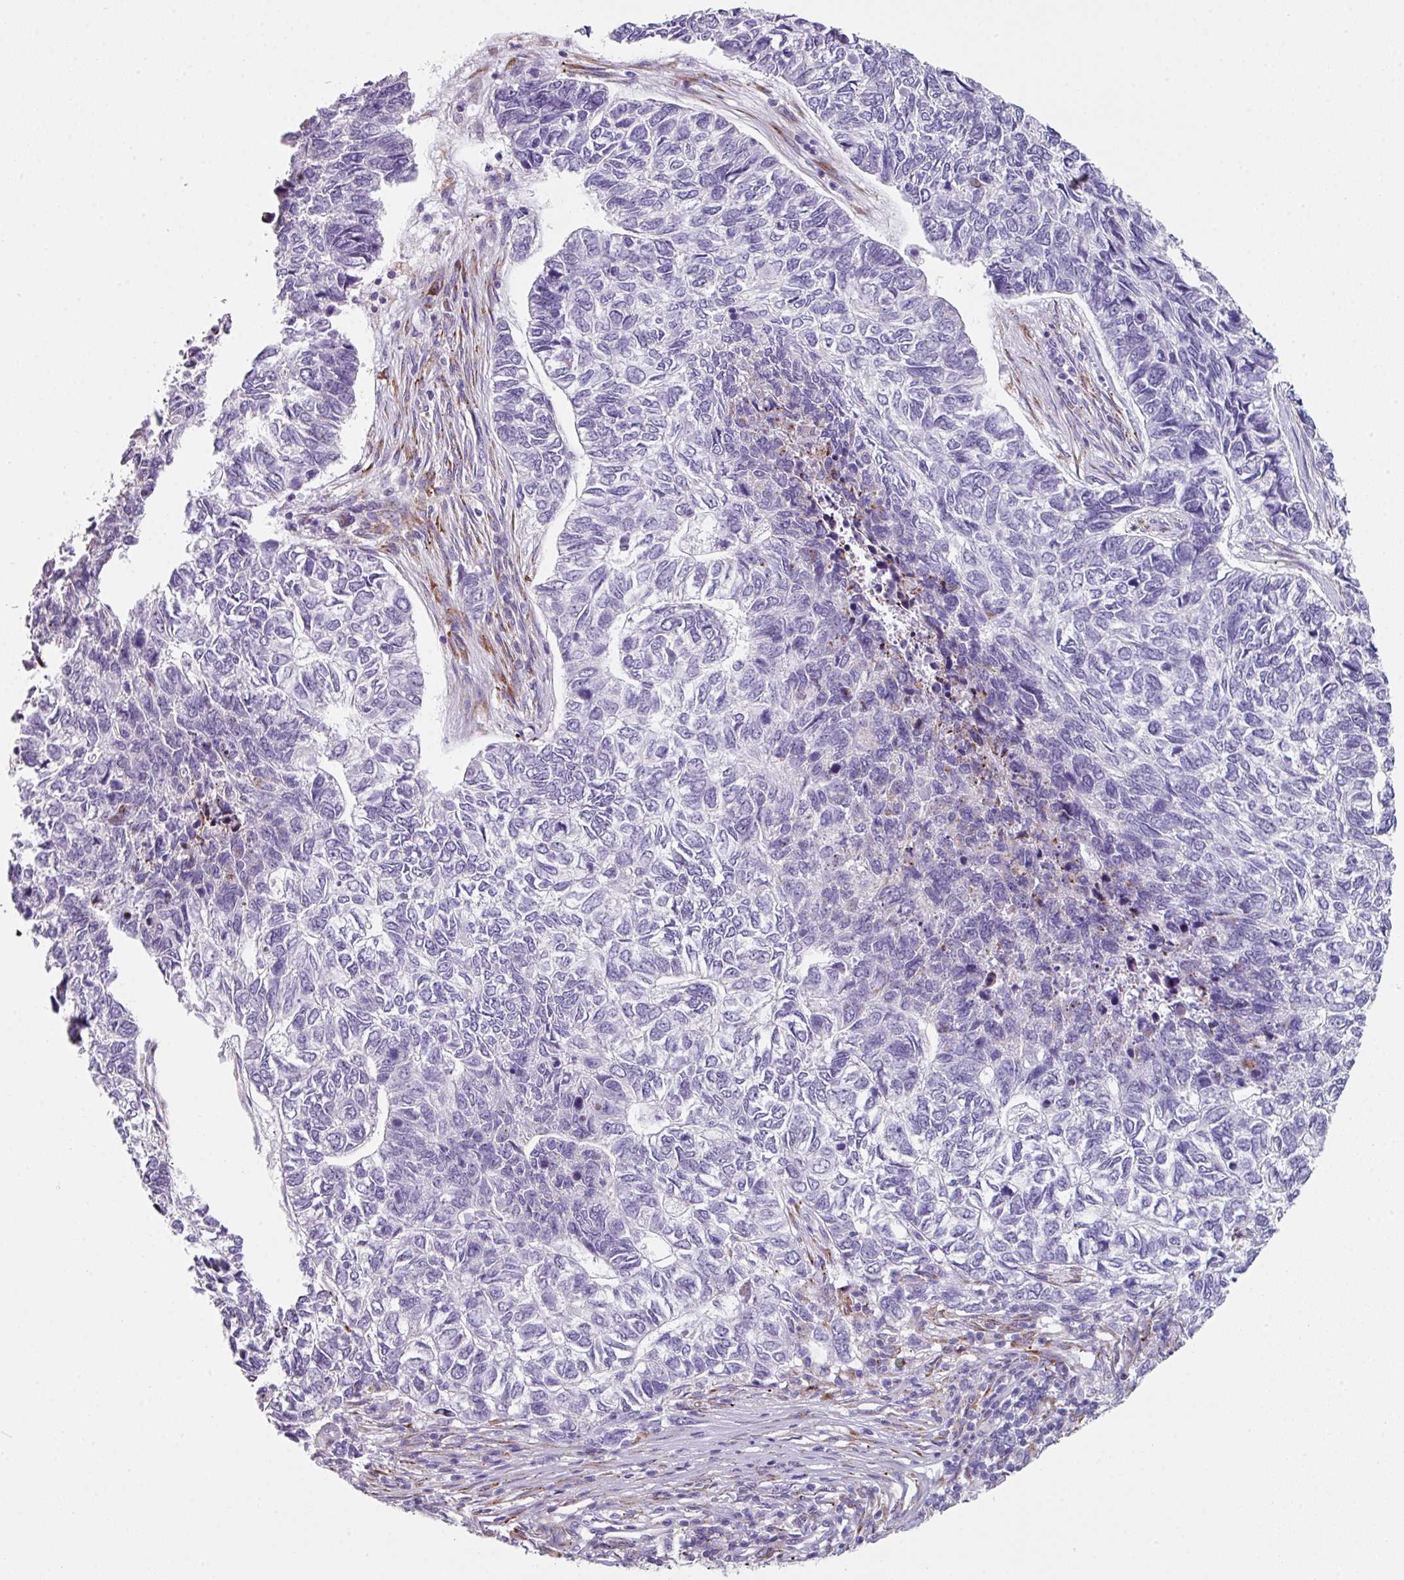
{"staining": {"intensity": "negative", "quantity": "none", "location": "none"}, "tissue": "skin cancer", "cell_type": "Tumor cells", "image_type": "cancer", "snomed": [{"axis": "morphology", "description": "Basal cell carcinoma"}, {"axis": "topography", "description": "Skin"}], "caption": "Immunohistochemistry (IHC) of human skin basal cell carcinoma shows no positivity in tumor cells.", "gene": "BMS1", "patient": {"sex": "female", "age": 65}}